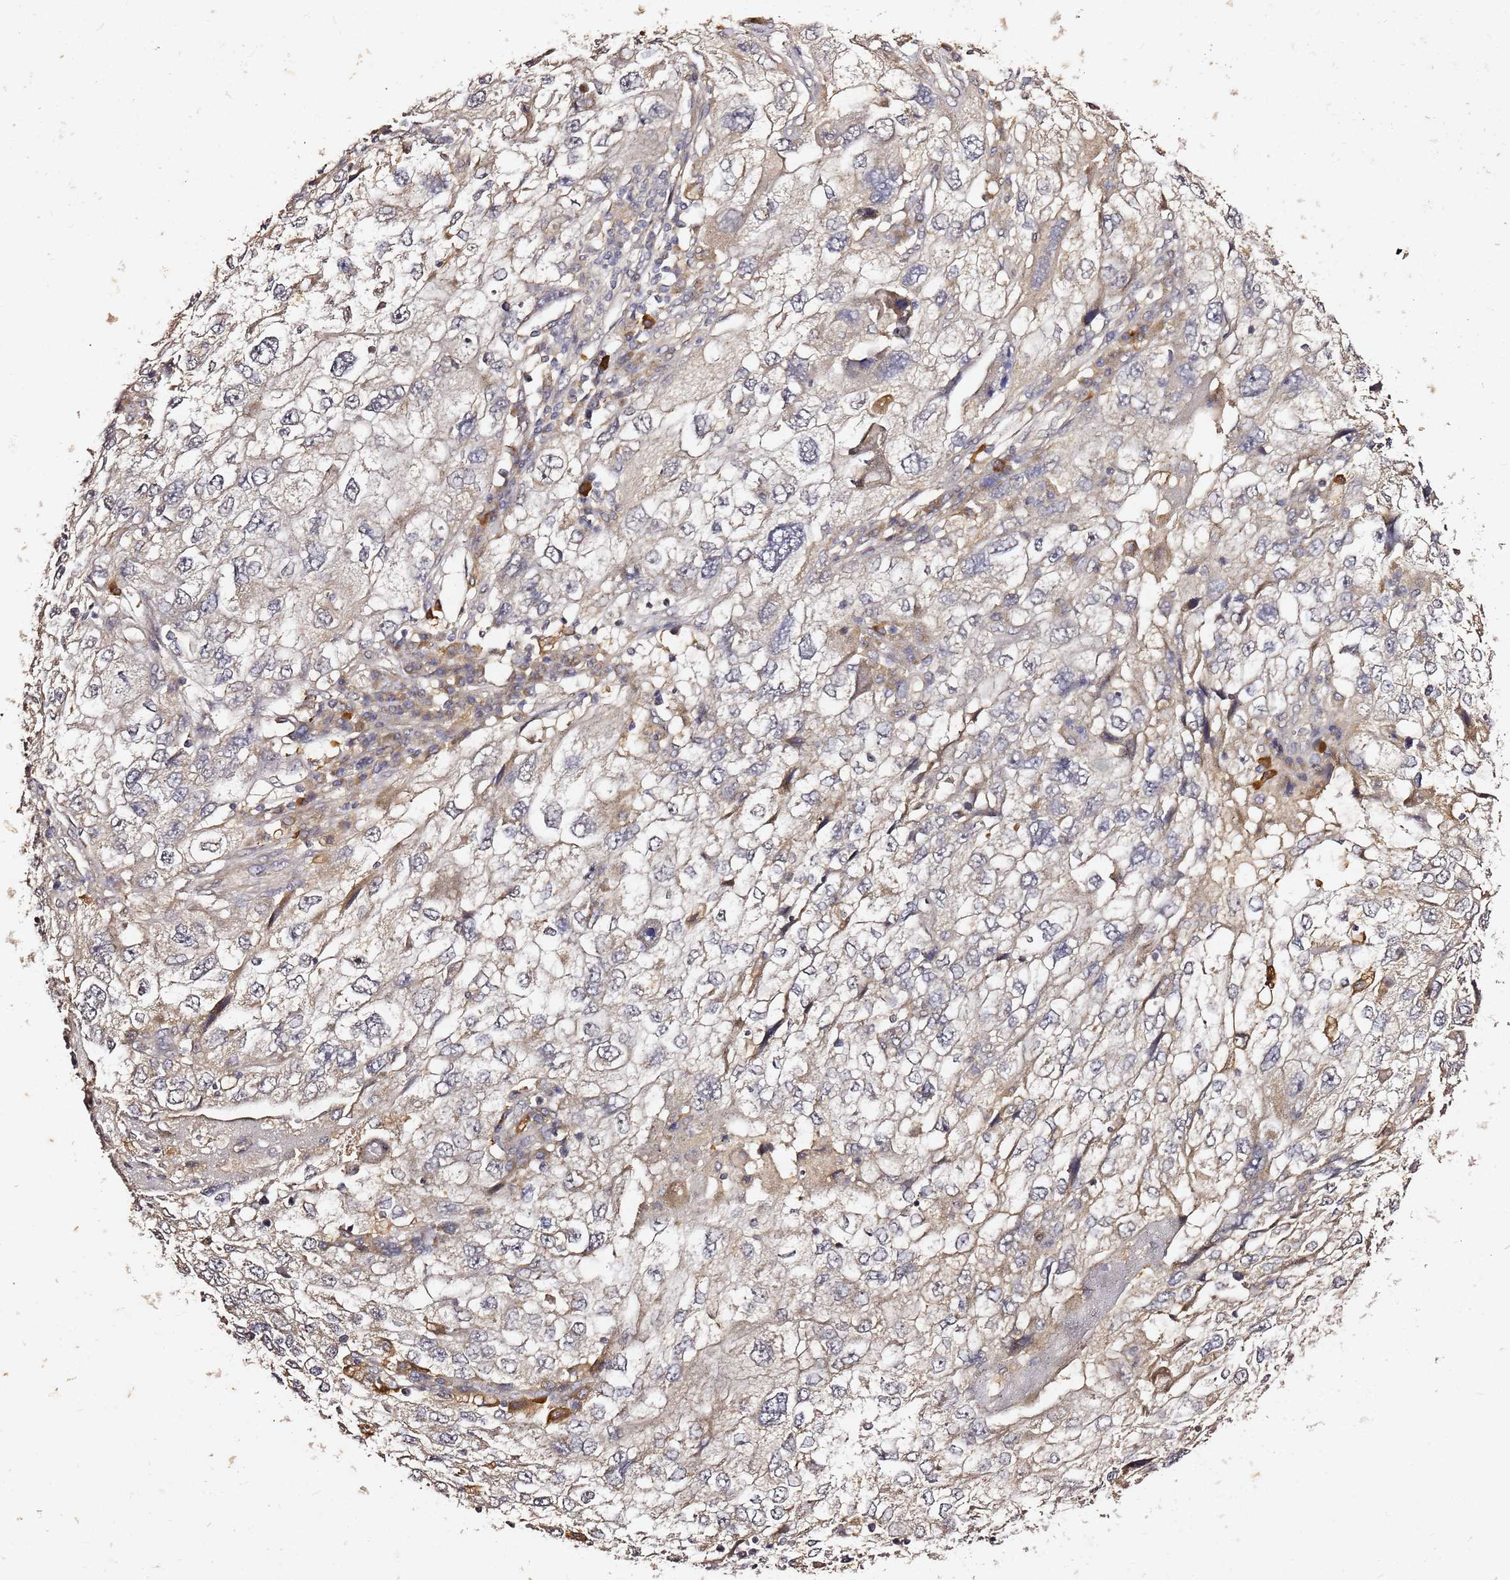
{"staining": {"intensity": "weak", "quantity": "25%-75%", "location": "cytoplasmic/membranous"}, "tissue": "endometrial cancer", "cell_type": "Tumor cells", "image_type": "cancer", "snomed": [{"axis": "morphology", "description": "Adenocarcinoma, NOS"}, {"axis": "topography", "description": "Endometrium"}], "caption": "Brown immunohistochemical staining in adenocarcinoma (endometrial) exhibits weak cytoplasmic/membranous expression in approximately 25%-75% of tumor cells.", "gene": "C6orf136", "patient": {"sex": "female", "age": 49}}